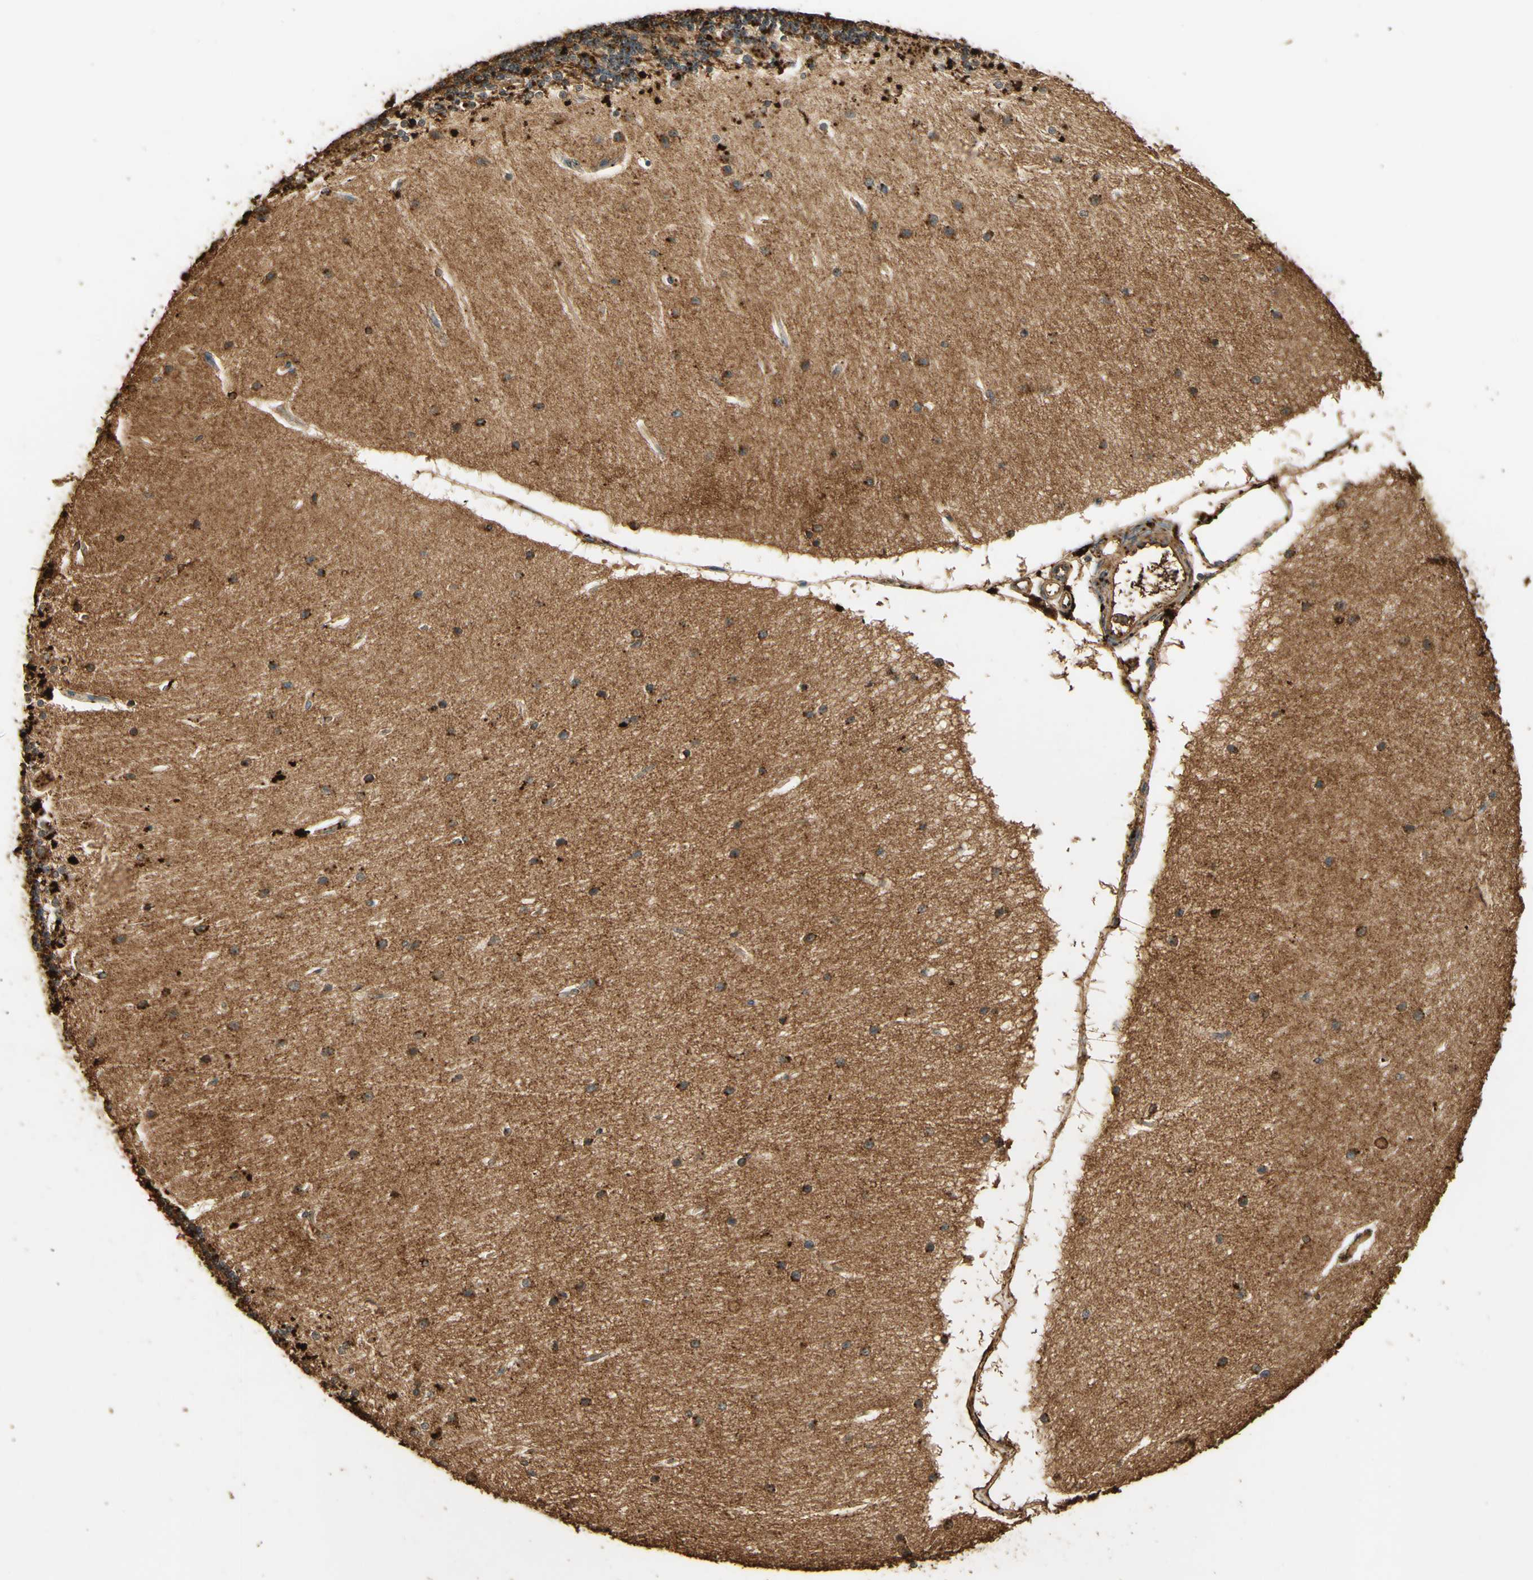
{"staining": {"intensity": "strong", "quantity": ">75%", "location": "cytoplasmic/membranous"}, "tissue": "cerebellum", "cell_type": "Cells in granular layer", "image_type": "normal", "snomed": [{"axis": "morphology", "description": "Normal tissue, NOS"}, {"axis": "topography", "description": "Cerebellum"}], "caption": "Brown immunohistochemical staining in unremarkable cerebellum shows strong cytoplasmic/membranous expression in approximately >75% of cells in granular layer.", "gene": "ARHGEF17", "patient": {"sex": "female", "age": 54}}